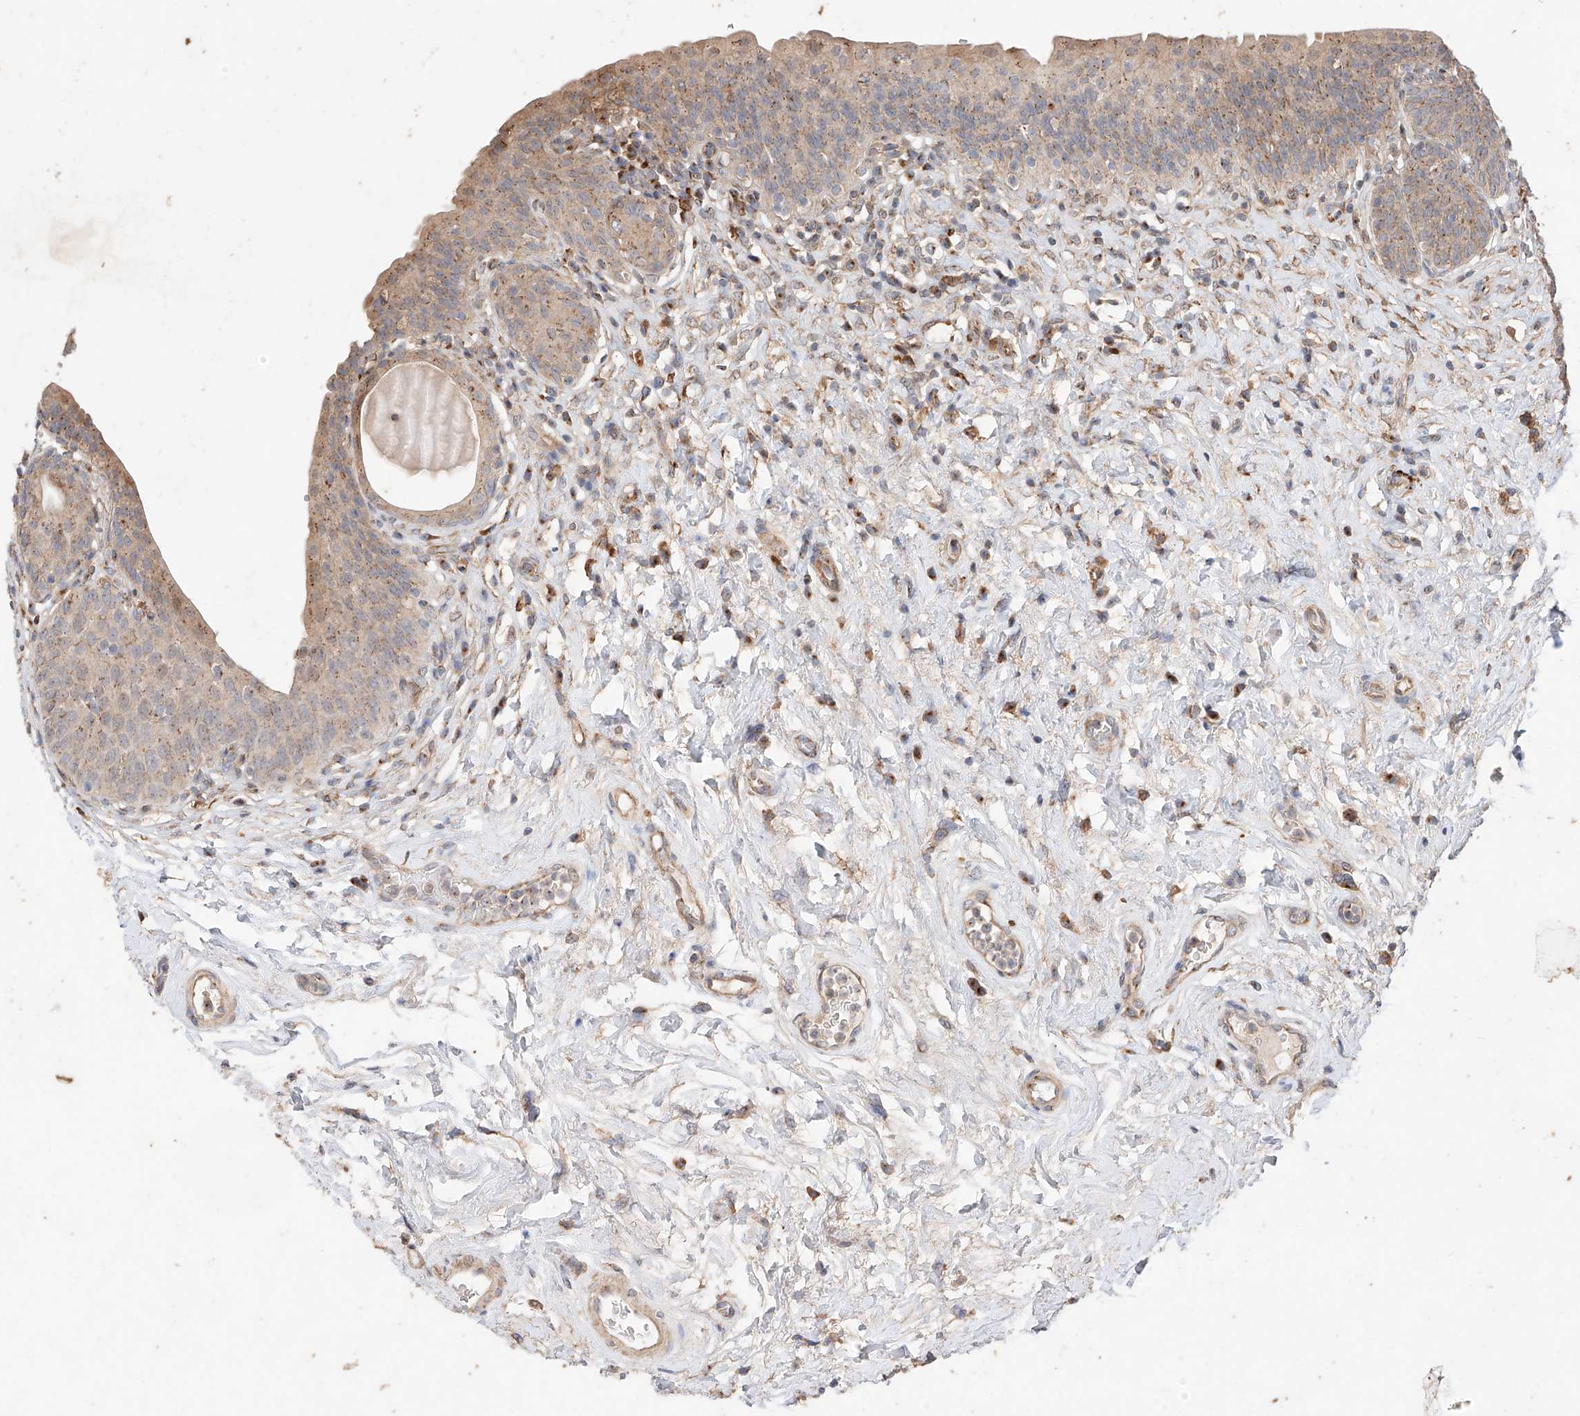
{"staining": {"intensity": "moderate", "quantity": ">75%", "location": "cytoplasmic/membranous"}, "tissue": "urinary bladder", "cell_type": "Urothelial cells", "image_type": "normal", "snomed": [{"axis": "morphology", "description": "Normal tissue, NOS"}, {"axis": "topography", "description": "Urinary bladder"}], "caption": "Urothelial cells display moderate cytoplasmic/membranous positivity in about >75% of cells in unremarkable urinary bladder.", "gene": "MOSPD1", "patient": {"sex": "male", "age": 83}}